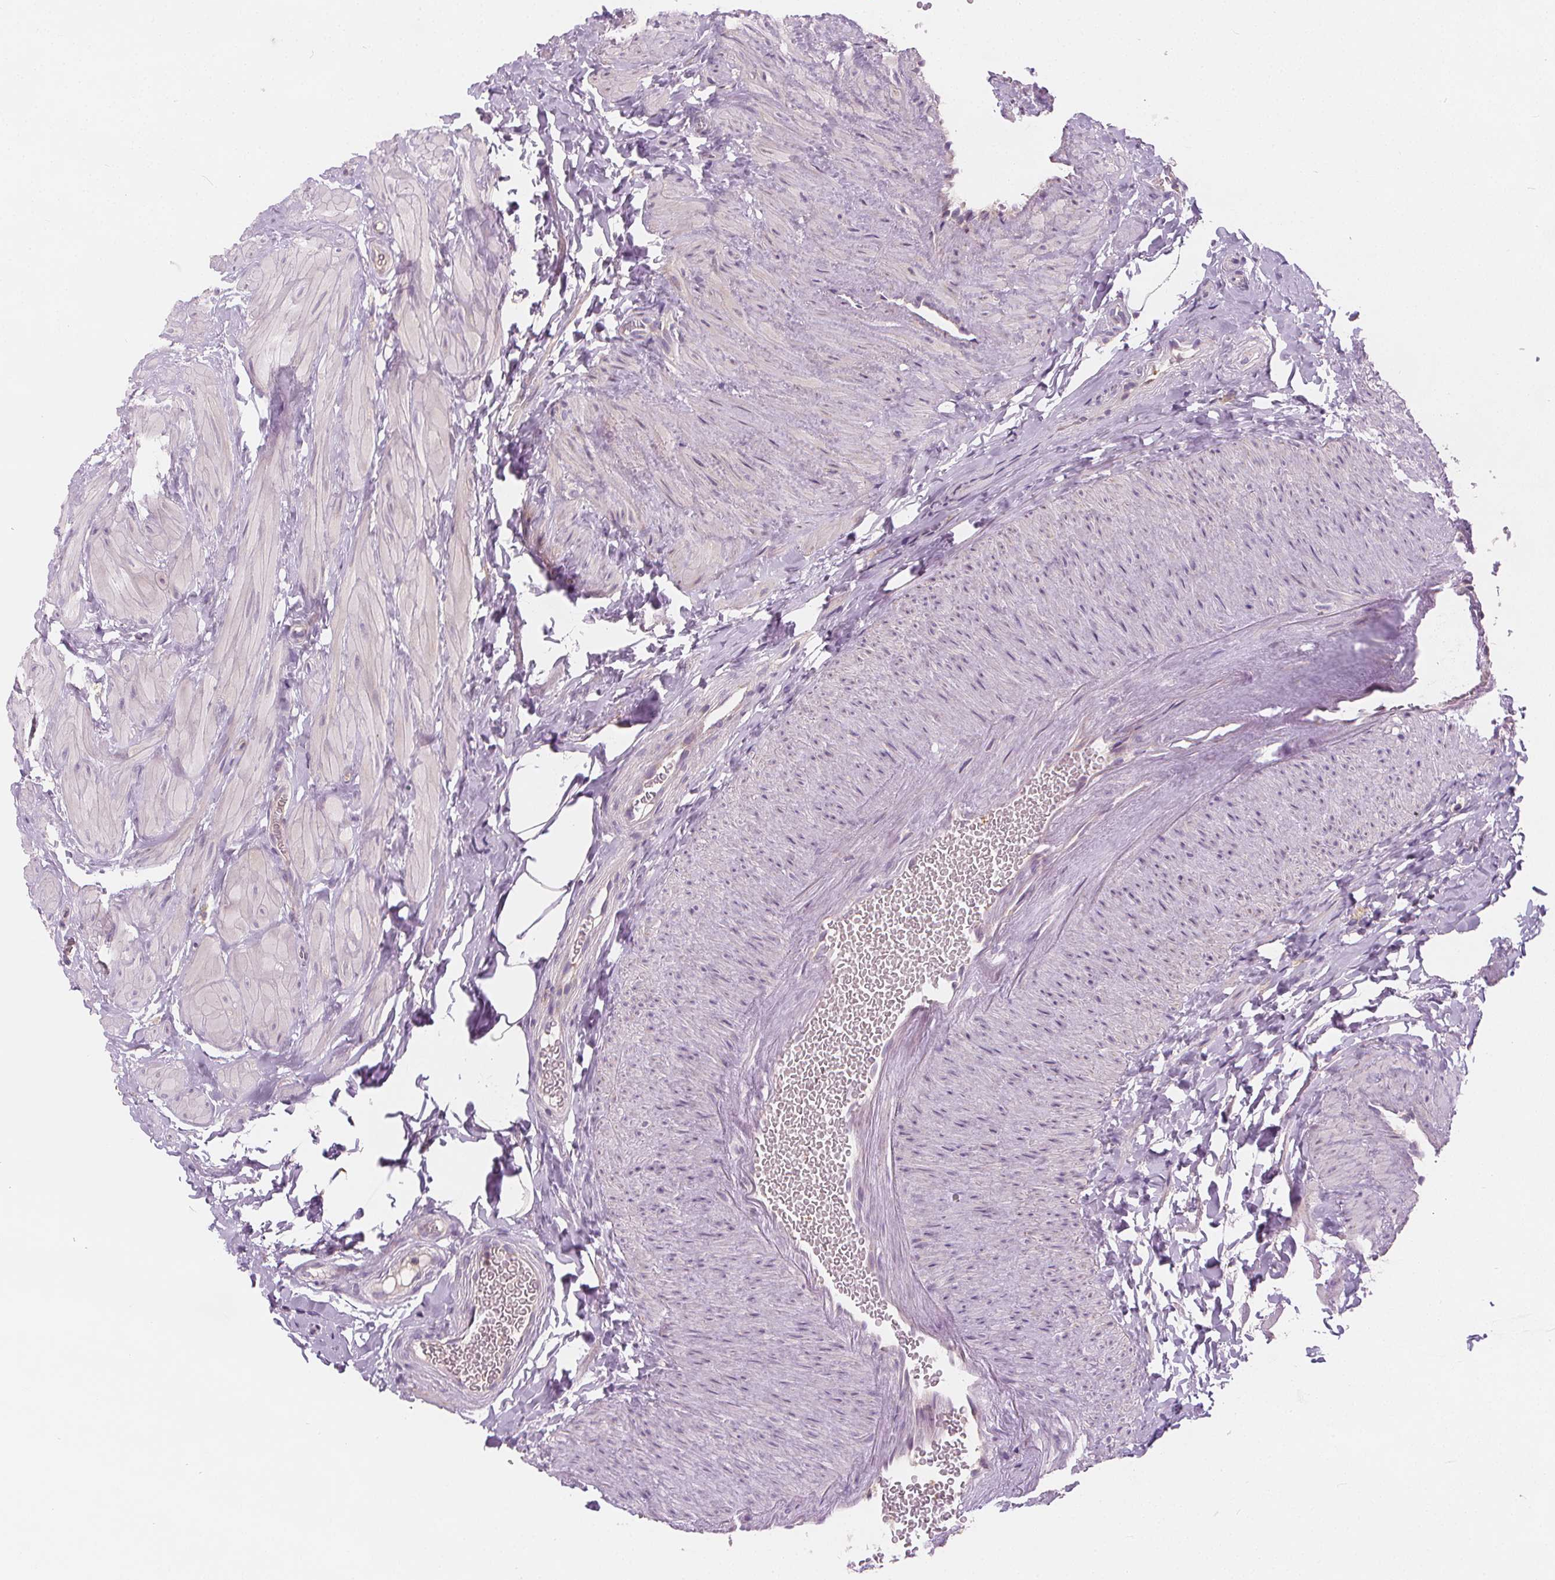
{"staining": {"intensity": "negative", "quantity": "none", "location": "none"}, "tissue": "epididymis", "cell_type": "Glandular cells", "image_type": "normal", "snomed": [{"axis": "morphology", "description": "Normal tissue, NOS"}, {"axis": "topography", "description": "Epididymis, spermatic cord, NOS"}, {"axis": "topography", "description": "Epididymis"}, {"axis": "topography", "description": "Peripheral nerve tissue"}], "caption": "DAB (3,3'-diaminobenzidine) immunohistochemical staining of normal epididymis reveals no significant positivity in glandular cells. The staining was performed using DAB (3,3'-diaminobenzidine) to visualize the protein expression in brown, while the nuclei were stained in blue with hematoxylin (Magnification: 20x).", "gene": "RAB20", "patient": {"sex": "male", "age": 29}}